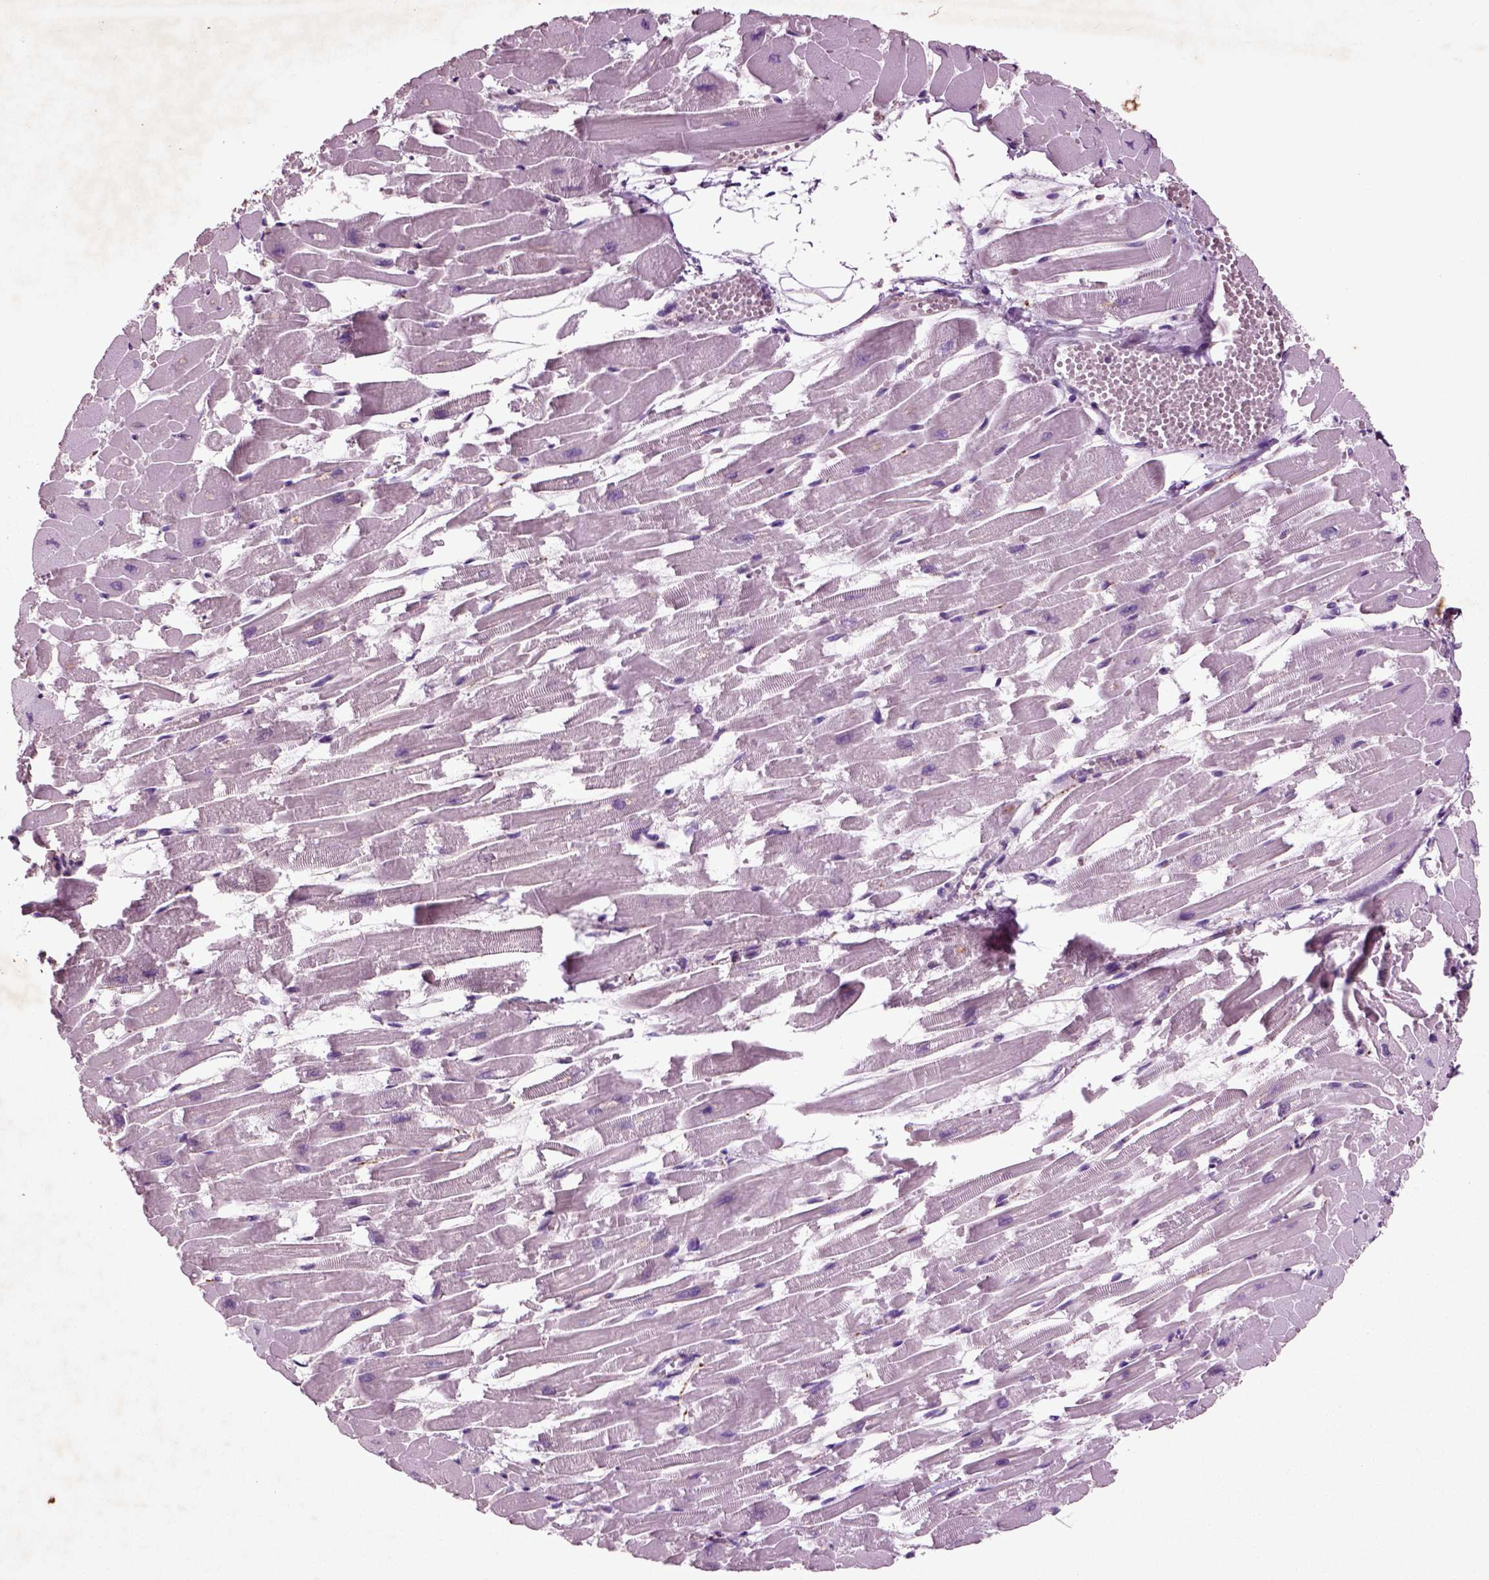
{"staining": {"intensity": "negative", "quantity": "none", "location": "none"}, "tissue": "heart muscle", "cell_type": "Cardiomyocytes", "image_type": "normal", "snomed": [{"axis": "morphology", "description": "Normal tissue, NOS"}, {"axis": "topography", "description": "Heart"}], "caption": "Immunohistochemical staining of normal human heart muscle exhibits no significant staining in cardiomyocytes. Brightfield microscopy of IHC stained with DAB (3,3'-diaminobenzidine) (brown) and hematoxylin (blue), captured at high magnification.", "gene": "CHGB", "patient": {"sex": "female", "age": 52}}